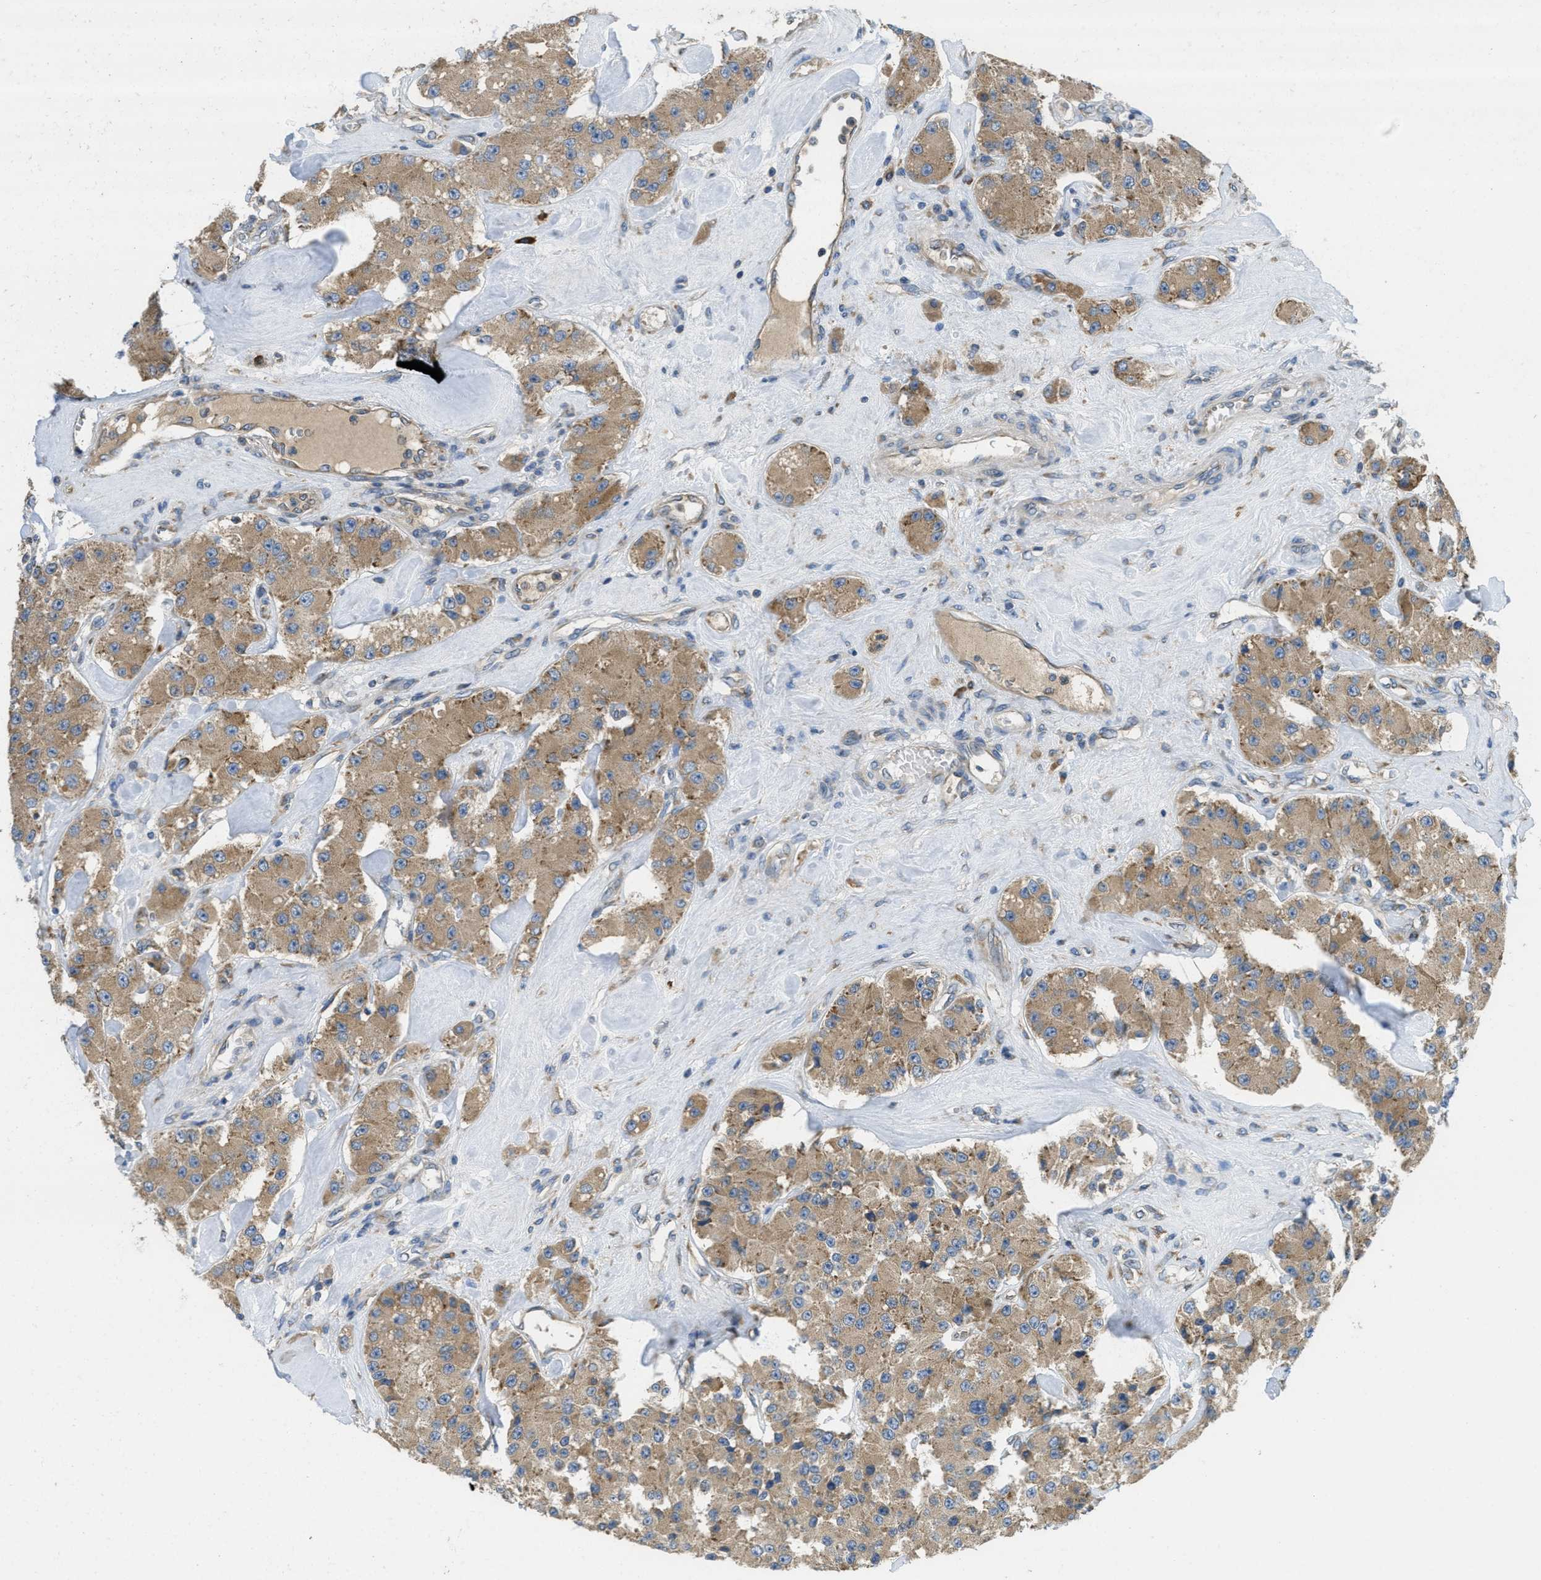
{"staining": {"intensity": "moderate", "quantity": ">75%", "location": "cytoplasmic/membranous"}, "tissue": "carcinoid", "cell_type": "Tumor cells", "image_type": "cancer", "snomed": [{"axis": "morphology", "description": "Carcinoid, malignant, NOS"}, {"axis": "topography", "description": "Pancreas"}], "caption": "This is a photomicrograph of immunohistochemistry staining of malignant carcinoid, which shows moderate expression in the cytoplasmic/membranous of tumor cells.", "gene": "SSR1", "patient": {"sex": "male", "age": 41}}